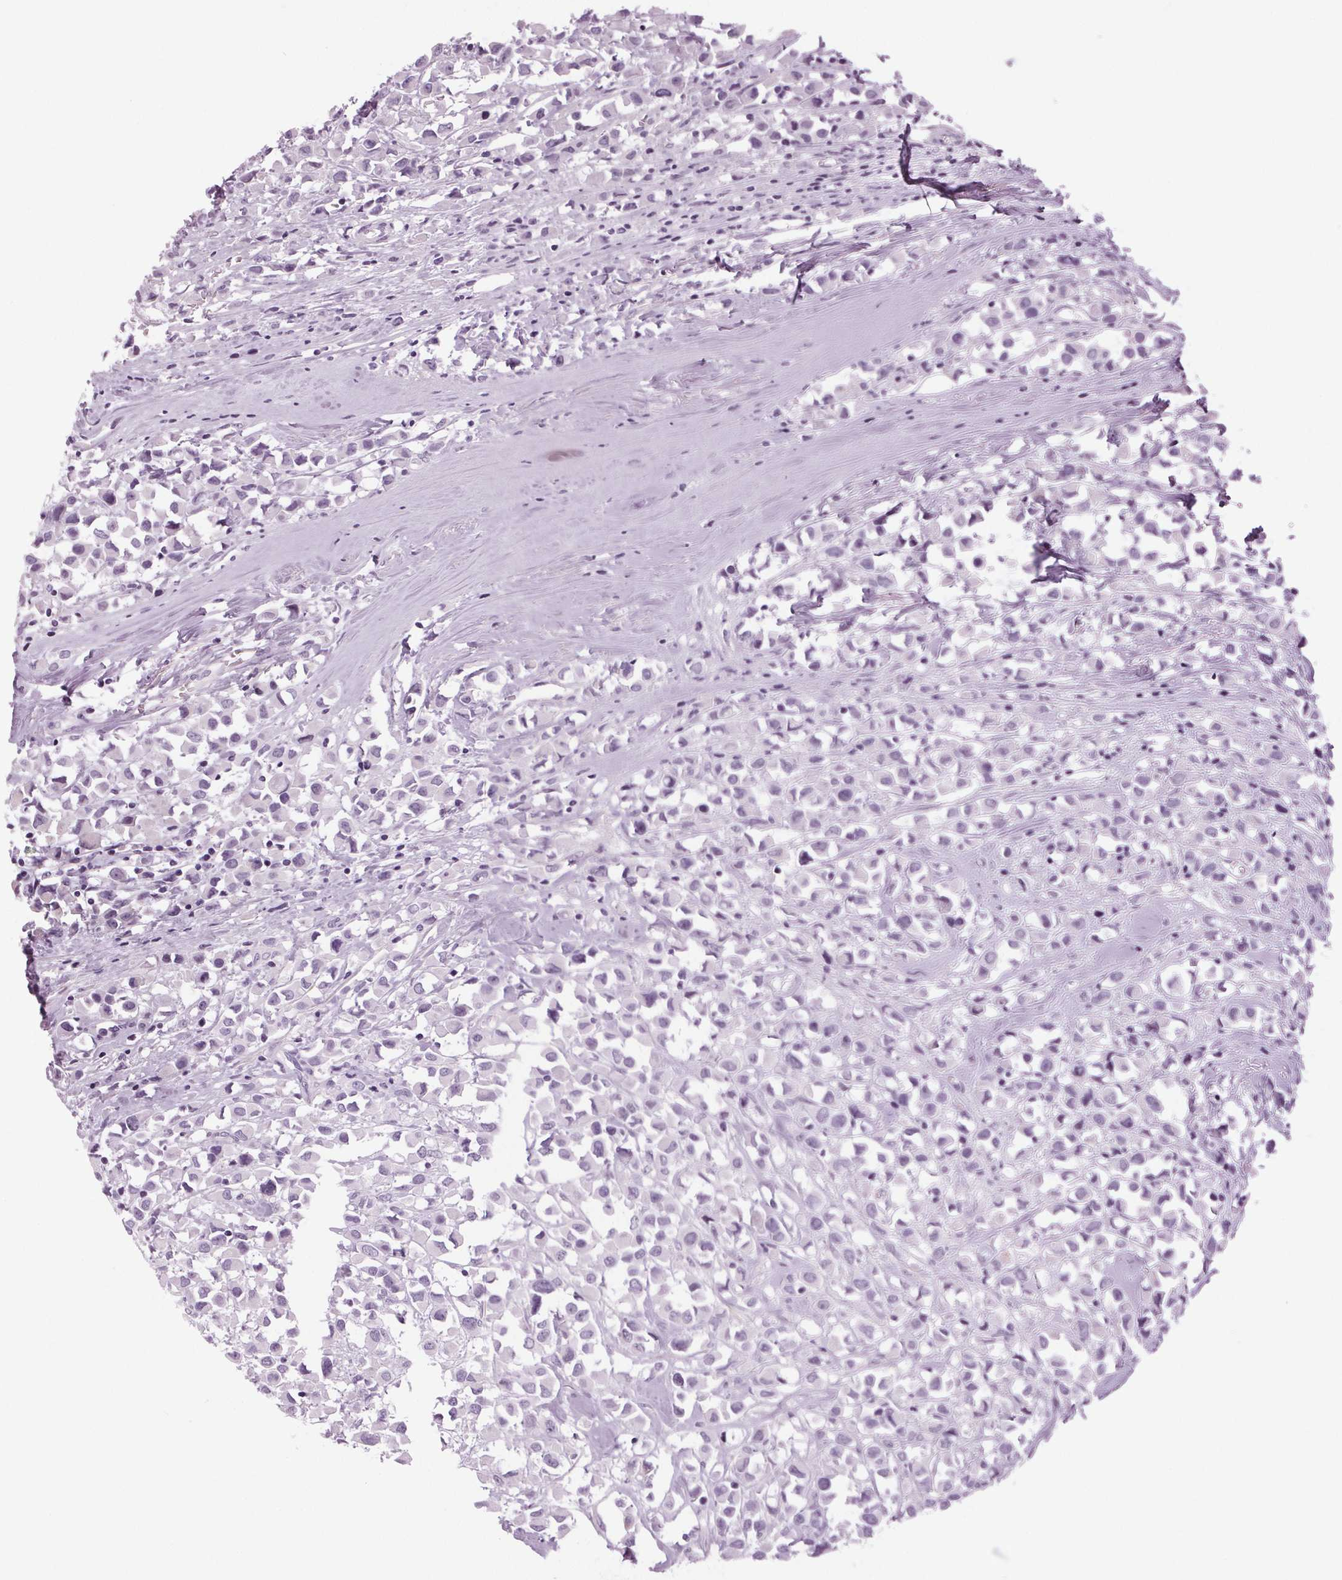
{"staining": {"intensity": "negative", "quantity": "none", "location": "none"}, "tissue": "breast cancer", "cell_type": "Tumor cells", "image_type": "cancer", "snomed": [{"axis": "morphology", "description": "Duct carcinoma"}, {"axis": "topography", "description": "Breast"}], "caption": "Tumor cells show no significant expression in breast cancer.", "gene": "DNAH12", "patient": {"sex": "female", "age": 61}}